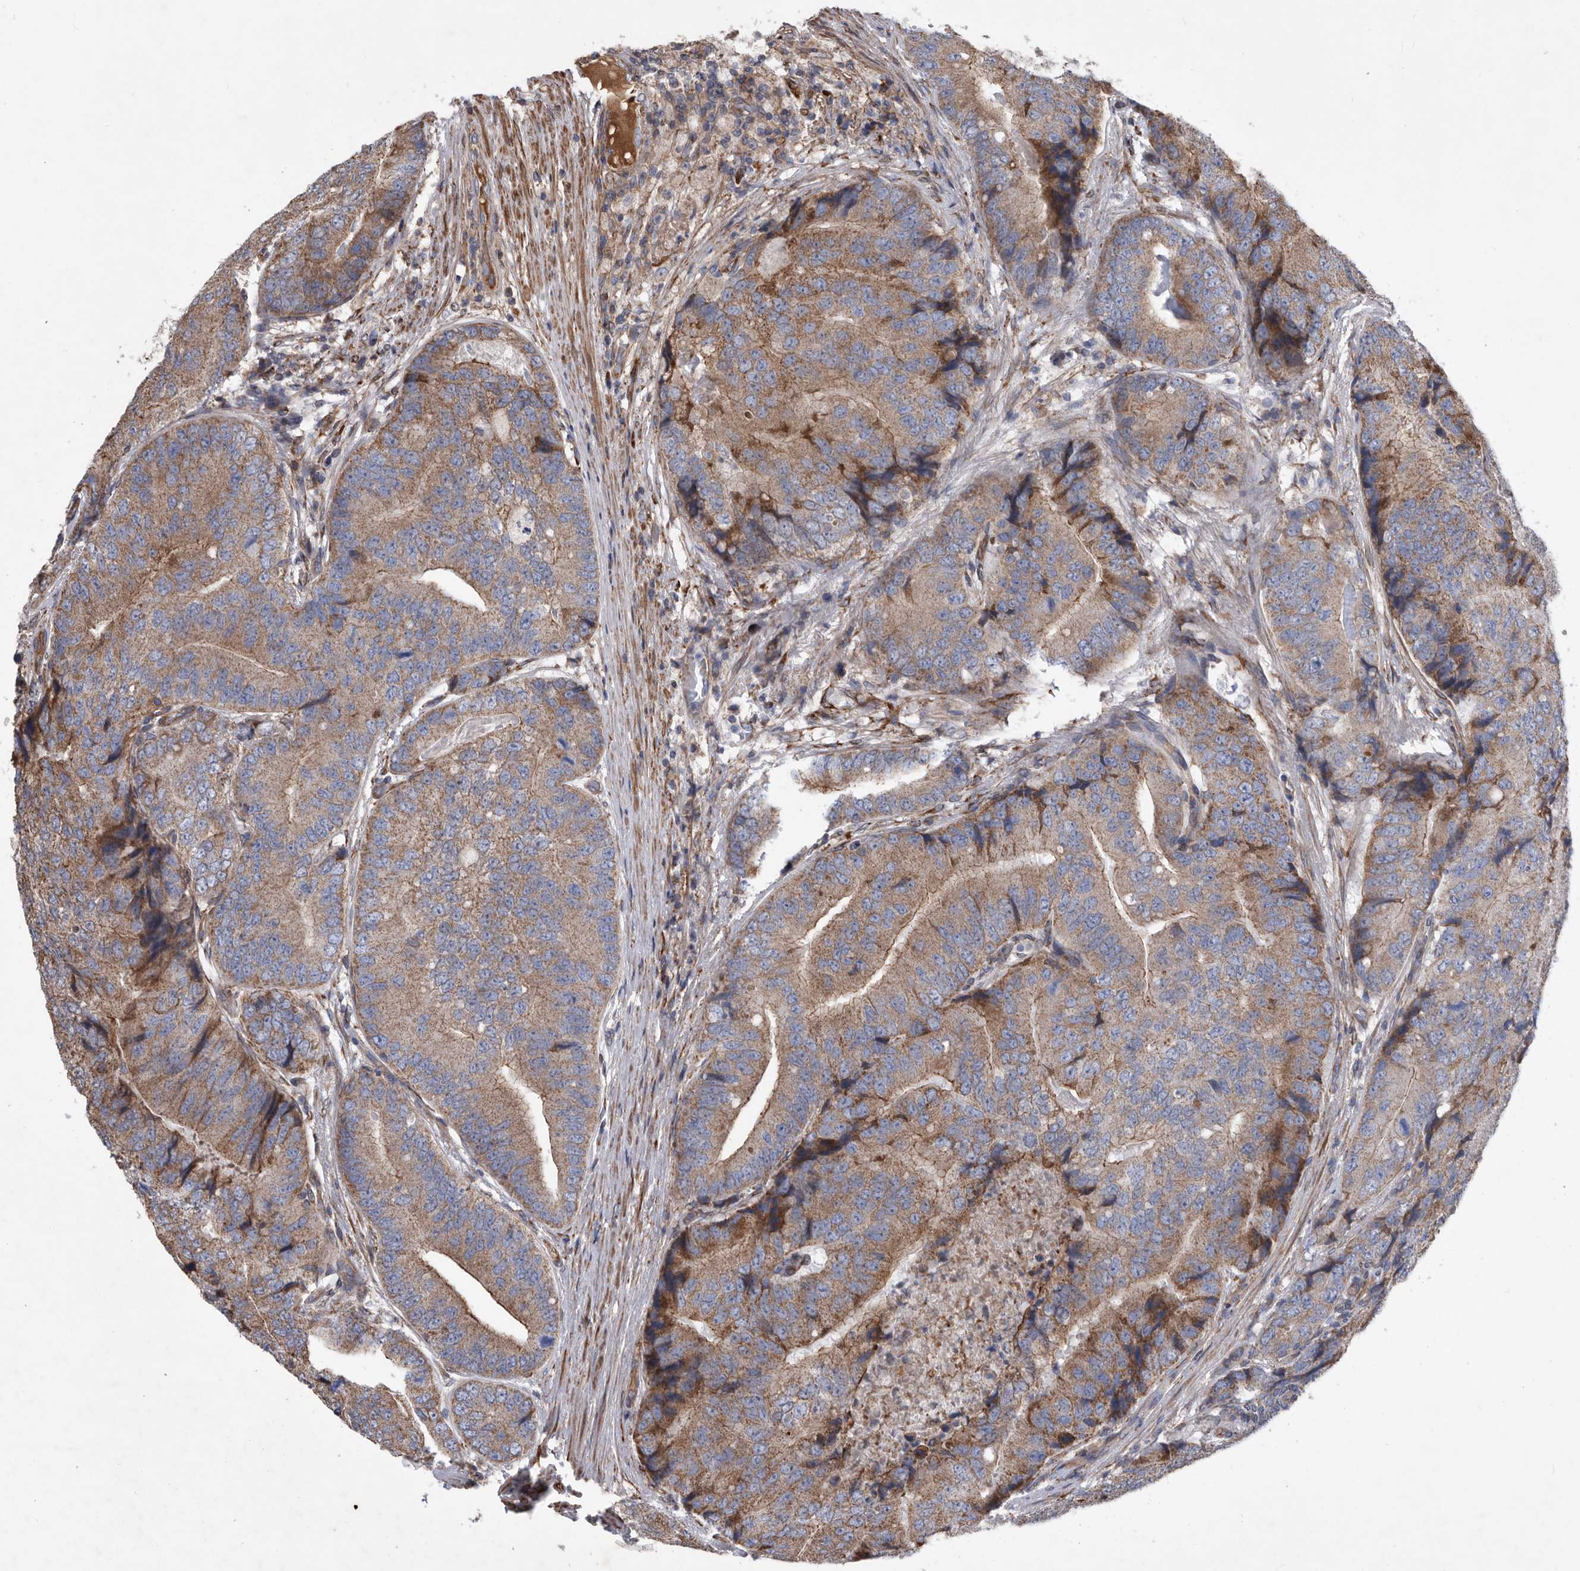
{"staining": {"intensity": "moderate", "quantity": ">75%", "location": "cytoplasmic/membranous"}, "tissue": "prostate cancer", "cell_type": "Tumor cells", "image_type": "cancer", "snomed": [{"axis": "morphology", "description": "Adenocarcinoma, High grade"}, {"axis": "topography", "description": "Prostate"}], "caption": "A brown stain highlights moderate cytoplasmic/membranous positivity of a protein in human prostate cancer (adenocarcinoma (high-grade)) tumor cells.", "gene": "ATP13A3", "patient": {"sex": "male", "age": 70}}